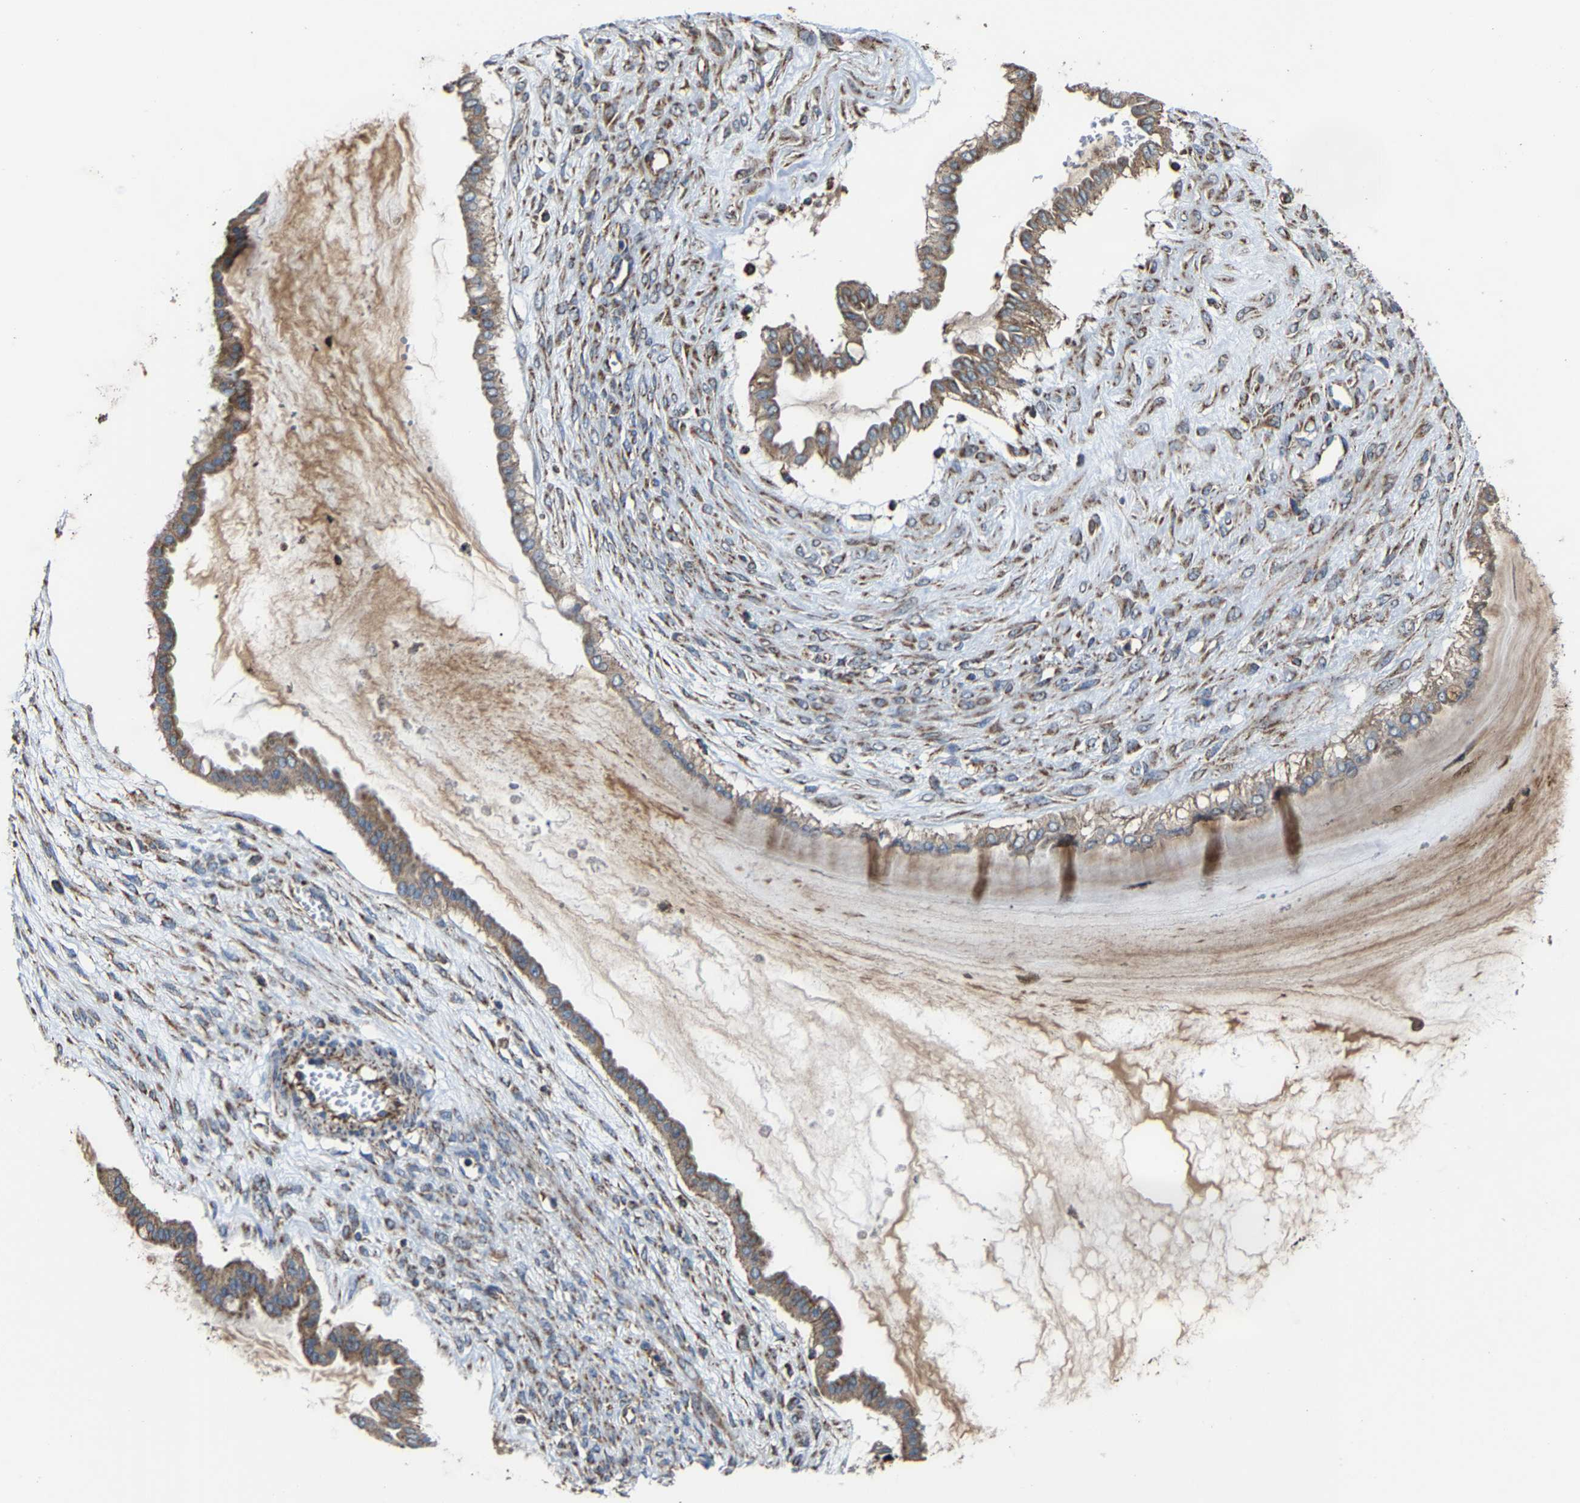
{"staining": {"intensity": "moderate", "quantity": ">75%", "location": "cytoplasmic/membranous"}, "tissue": "ovarian cancer", "cell_type": "Tumor cells", "image_type": "cancer", "snomed": [{"axis": "morphology", "description": "Cystadenocarcinoma, mucinous, NOS"}, {"axis": "topography", "description": "Ovary"}], "caption": "Ovarian cancer was stained to show a protein in brown. There is medium levels of moderate cytoplasmic/membranous expression in approximately >75% of tumor cells. Ihc stains the protein of interest in brown and the nuclei are stained blue.", "gene": "NDUFV3", "patient": {"sex": "female", "age": 73}}